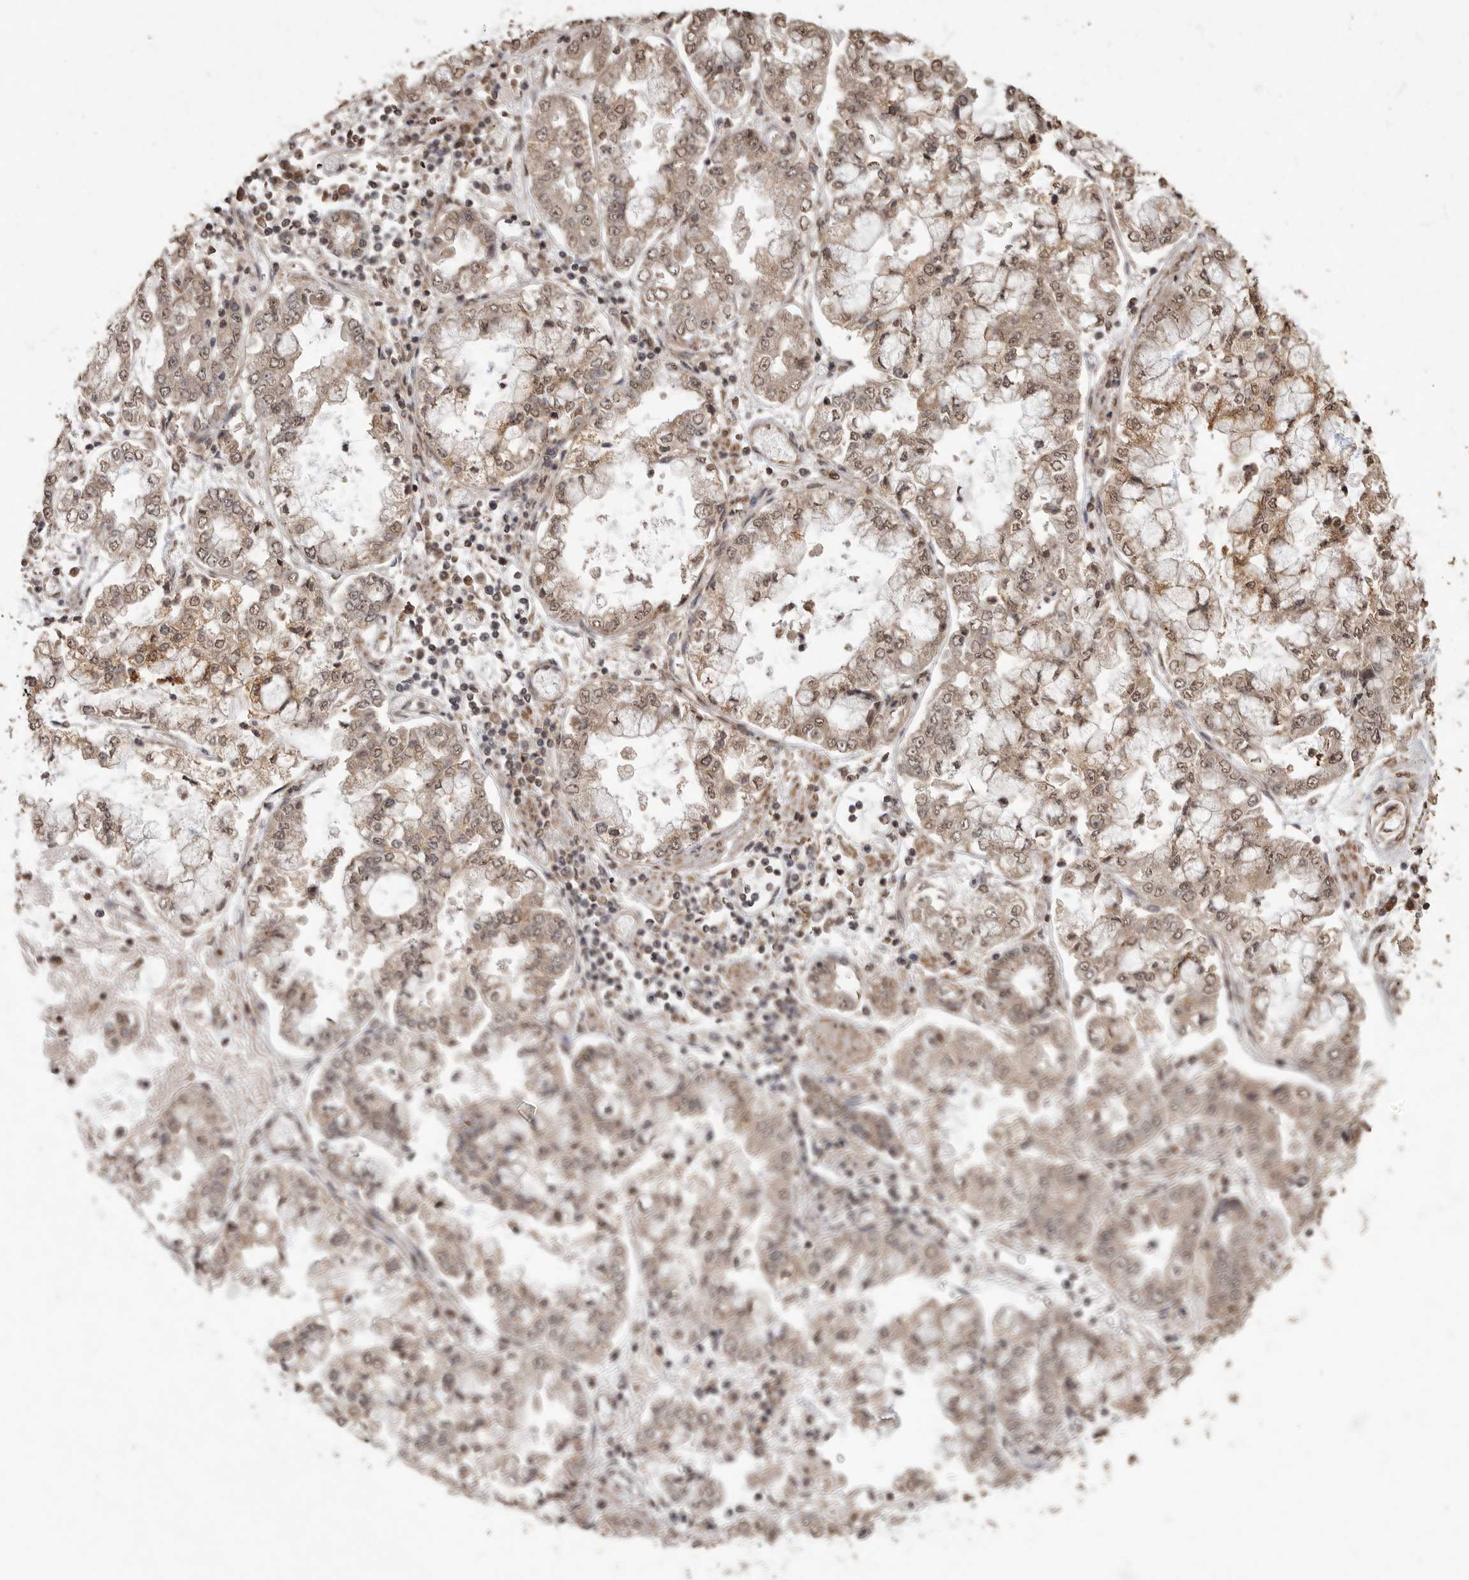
{"staining": {"intensity": "weak", "quantity": ">75%", "location": "cytoplasmic/membranous,nuclear"}, "tissue": "stomach cancer", "cell_type": "Tumor cells", "image_type": "cancer", "snomed": [{"axis": "morphology", "description": "Adenocarcinoma, NOS"}, {"axis": "topography", "description": "Stomach"}], "caption": "This is an image of immunohistochemistry (IHC) staining of adenocarcinoma (stomach), which shows weak positivity in the cytoplasmic/membranous and nuclear of tumor cells.", "gene": "MAFG", "patient": {"sex": "male", "age": 76}}